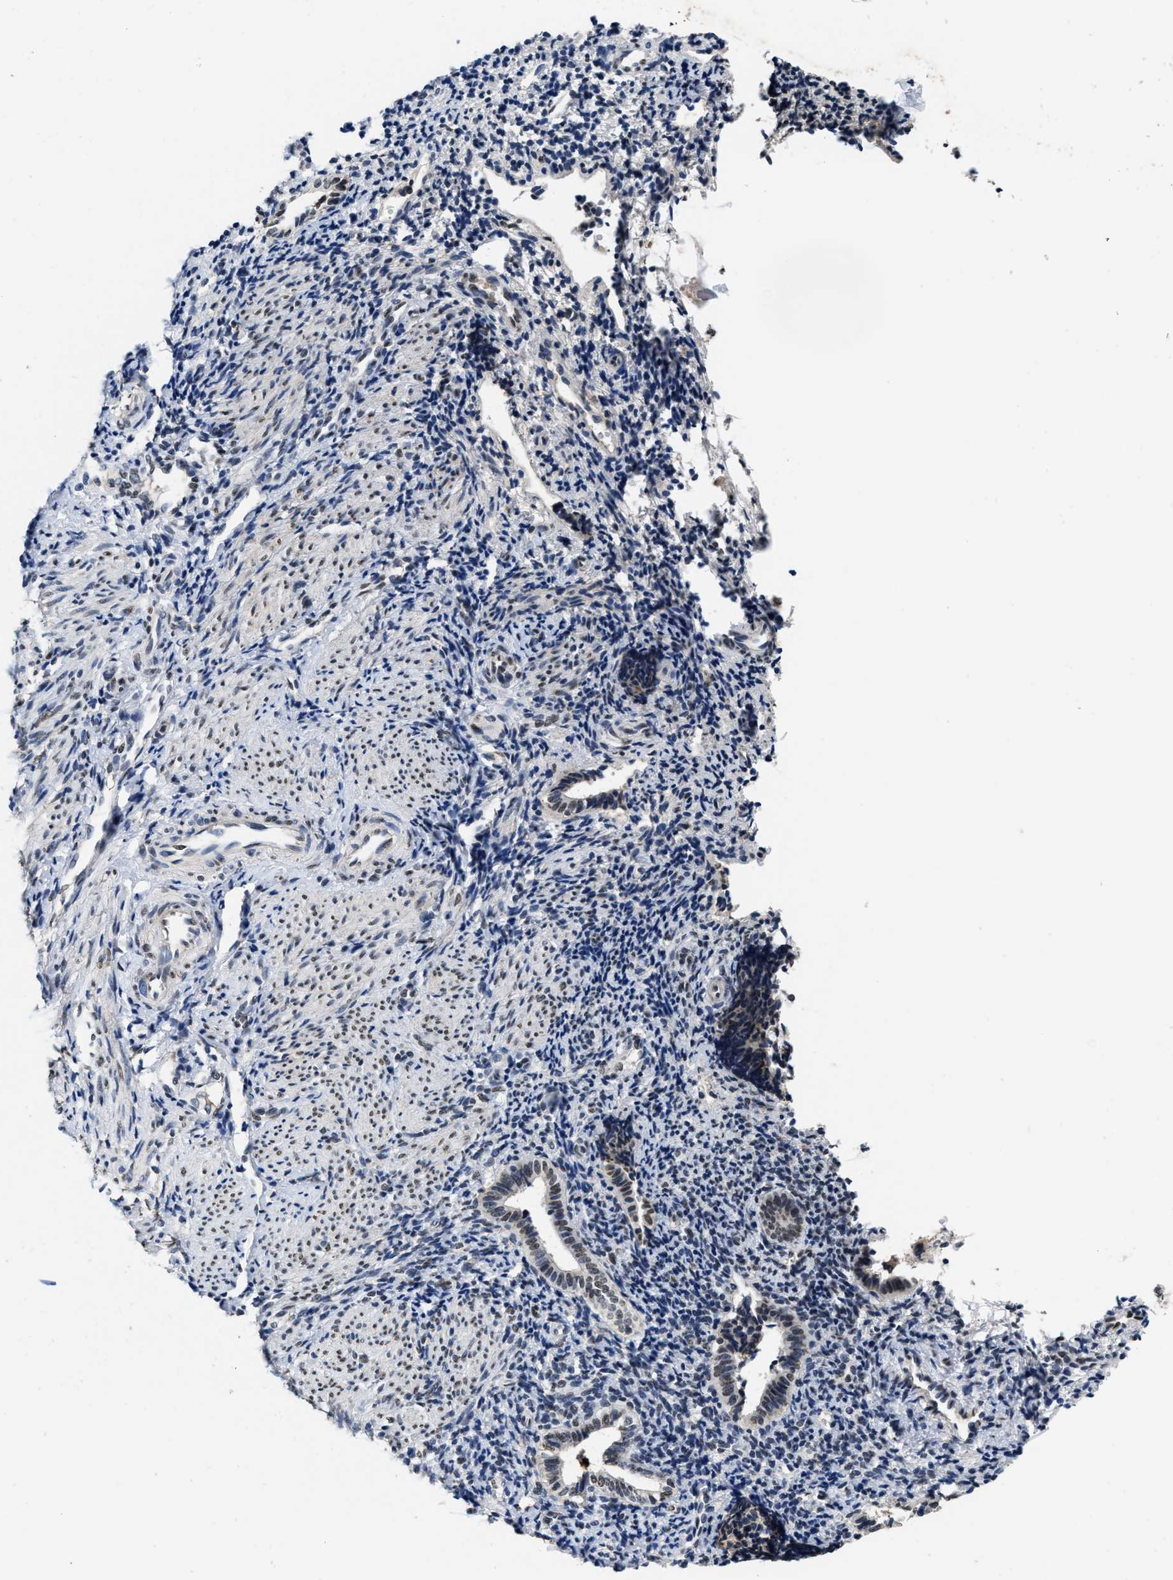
{"staining": {"intensity": "negative", "quantity": "none", "location": "none"}, "tissue": "endometrium", "cell_type": "Cells in endometrial stroma", "image_type": "normal", "snomed": [{"axis": "morphology", "description": "Normal tissue, NOS"}, {"axis": "topography", "description": "Uterus"}, {"axis": "topography", "description": "Endometrium"}], "caption": "IHC histopathology image of normal human endometrium stained for a protein (brown), which demonstrates no expression in cells in endometrial stroma. The staining was performed using DAB (3,3'-diaminobenzidine) to visualize the protein expression in brown, while the nuclei were stained in blue with hematoxylin (Magnification: 20x).", "gene": "SUPT16H", "patient": {"sex": "female", "age": 33}}